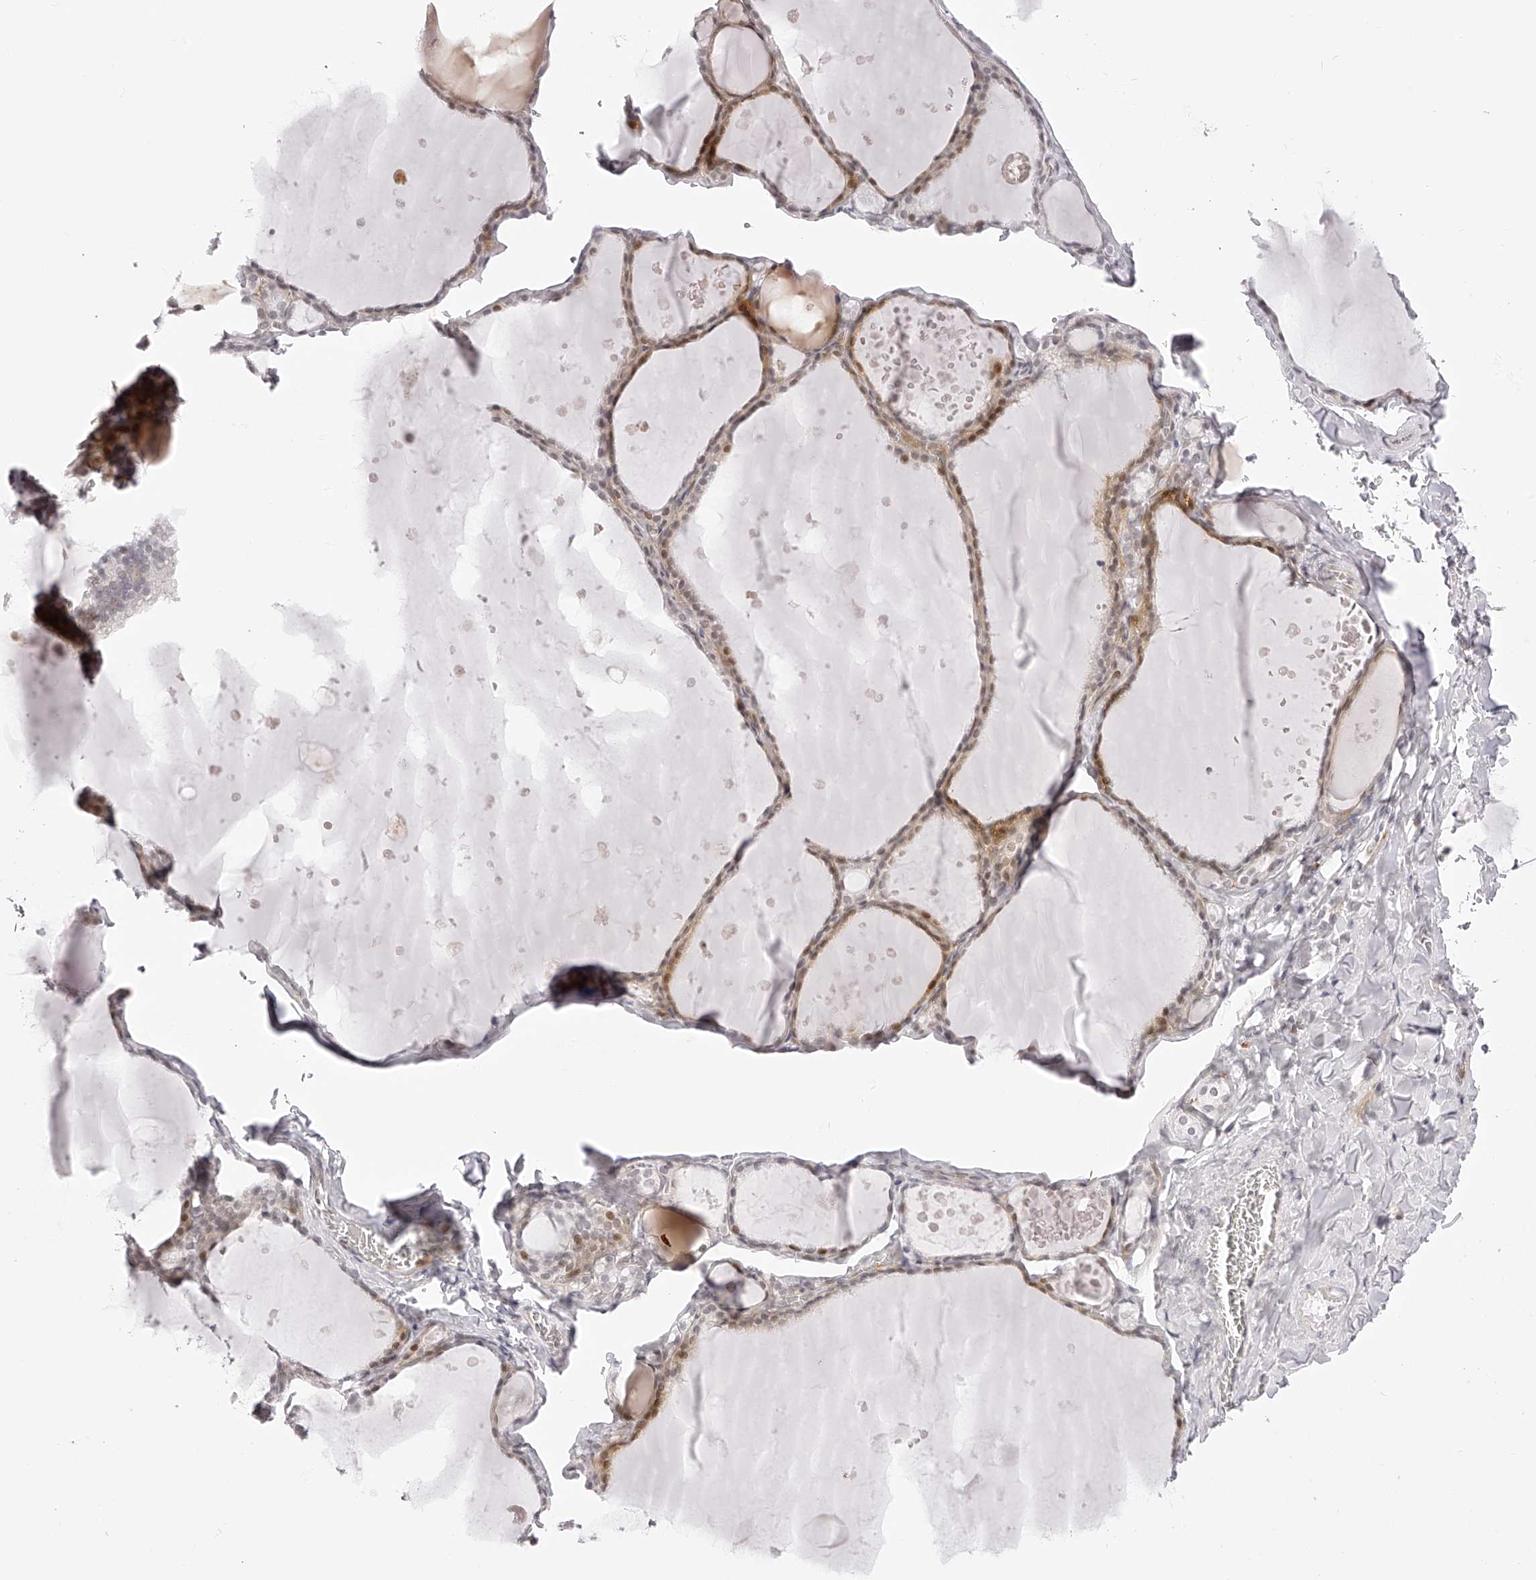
{"staining": {"intensity": "moderate", "quantity": "<25%", "location": "nuclear"}, "tissue": "thyroid gland", "cell_type": "Glandular cells", "image_type": "normal", "snomed": [{"axis": "morphology", "description": "Normal tissue, NOS"}, {"axis": "topography", "description": "Thyroid gland"}], "caption": "This photomicrograph reveals normal thyroid gland stained with IHC to label a protein in brown. The nuclear of glandular cells show moderate positivity for the protein. Nuclei are counter-stained blue.", "gene": "PLEKHG1", "patient": {"sex": "male", "age": 56}}